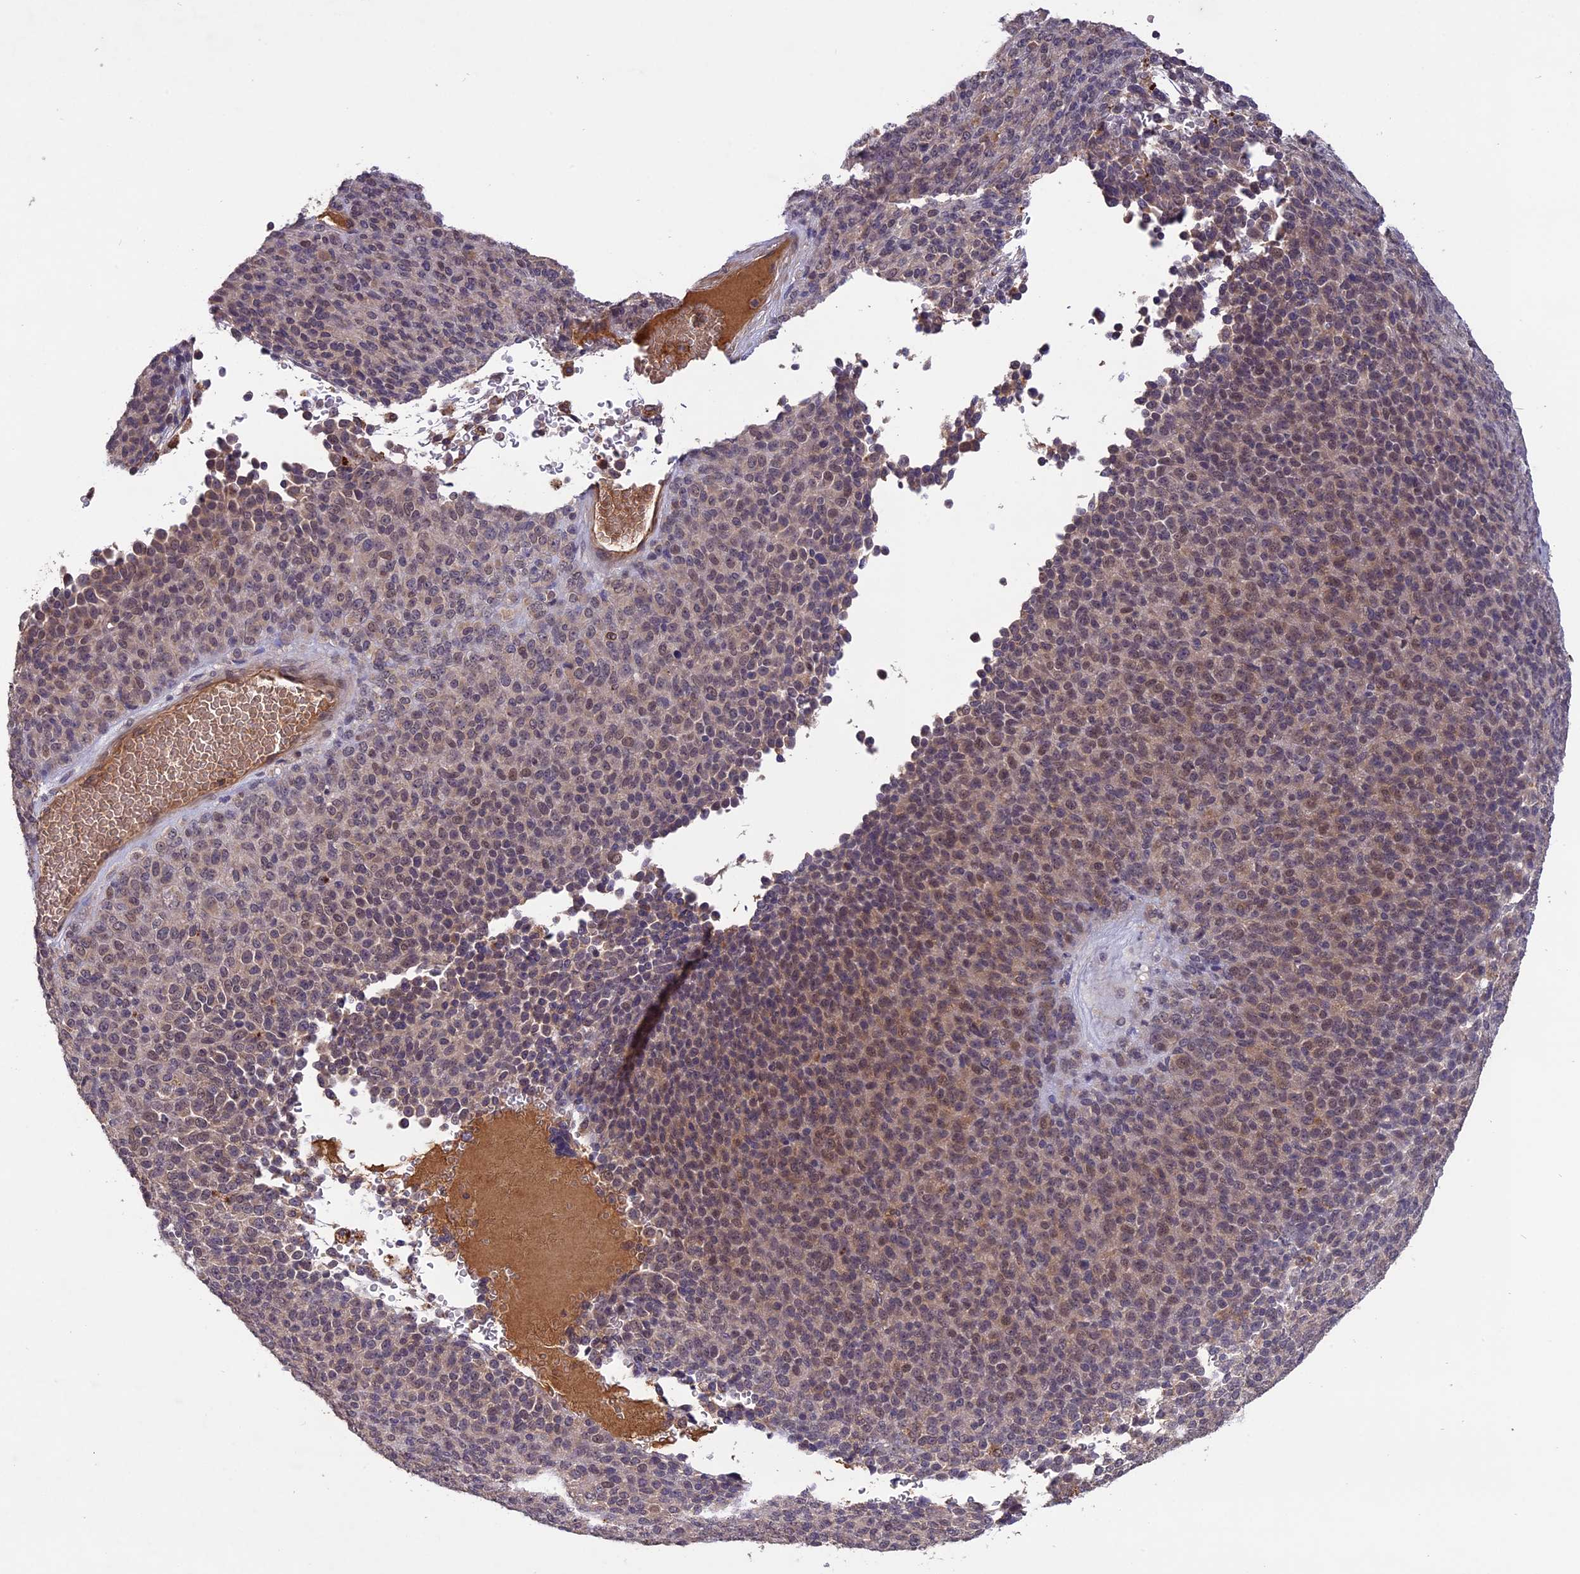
{"staining": {"intensity": "weak", "quantity": "25%-75%", "location": "cytoplasmic/membranous,nuclear"}, "tissue": "melanoma", "cell_type": "Tumor cells", "image_type": "cancer", "snomed": [{"axis": "morphology", "description": "Malignant melanoma, Metastatic site"}, {"axis": "topography", "description": "Brain"}], "caption": "This image shows malignant melanoma (metastatic site) stained with immunohistochemistry (IHC) to label a protein in brown. The cytoplasmic/membranous and nuclear of tumor cells show weak positivity for the protein. Nuclei are counter-stained blue.", "gene": "ADO", "patient": {"sex": "female", "age": 56}}